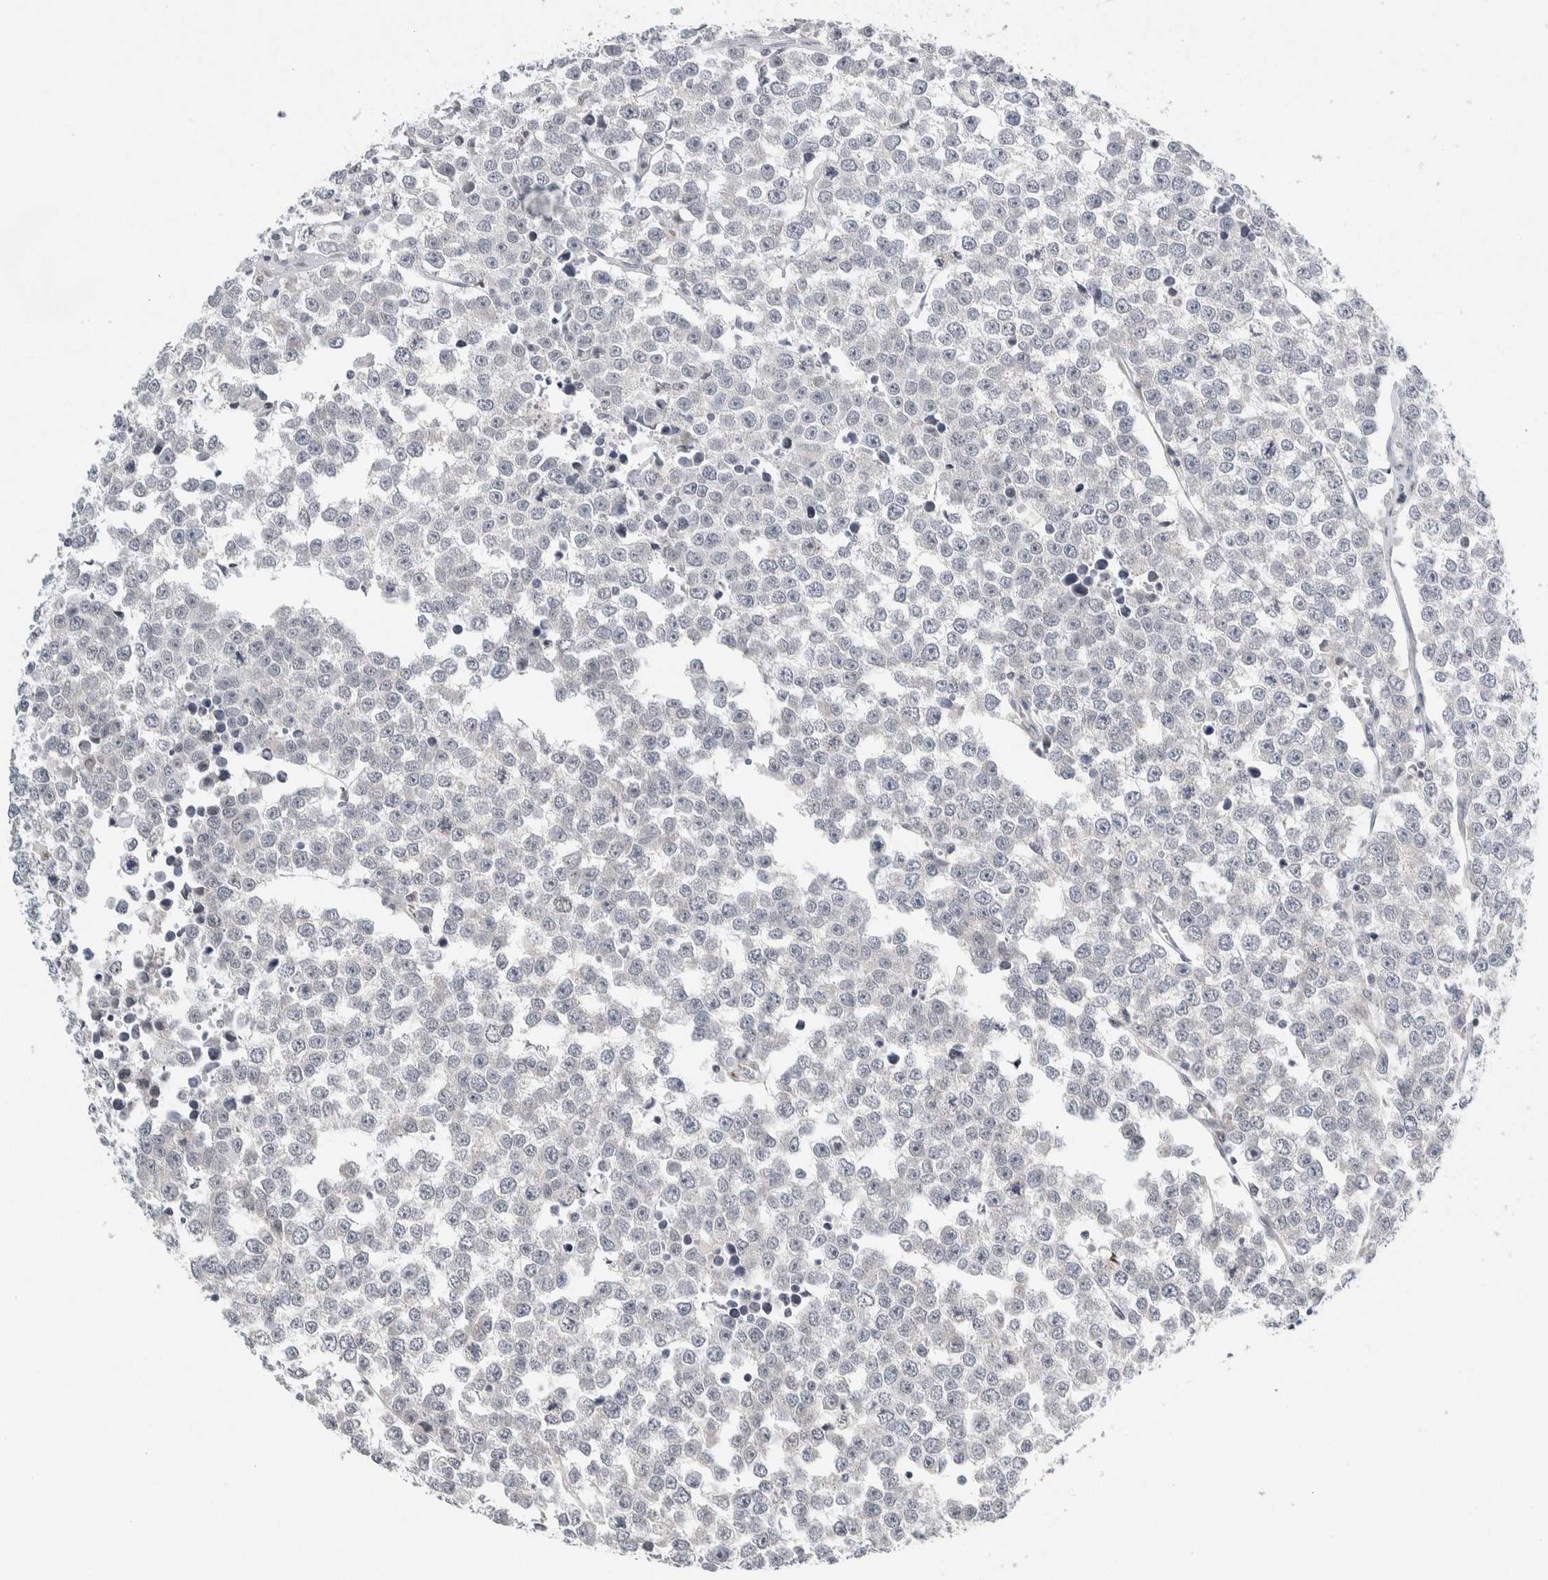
{"staining": {"intensity": "negative", "quantity": "none", "location": "none"}, "tissue": "testis cancer", "cell_type": "Tumor cells", "image_type": "cancer", "snomed": [{"axis": "morphology", "description": "Seminoma, NOS"}, {"axis": "morphology", "description": "Carcinoma, Embryonal, NOS"}, {"axis": "topography", "description": "Testis"}], "caption": "Histopathology image shows no significant protein positivity in tumor cells of embryonal carcinoma (testis).", "gene": "NEUROD1", "patient": {"sex": "male", "age": 52}}